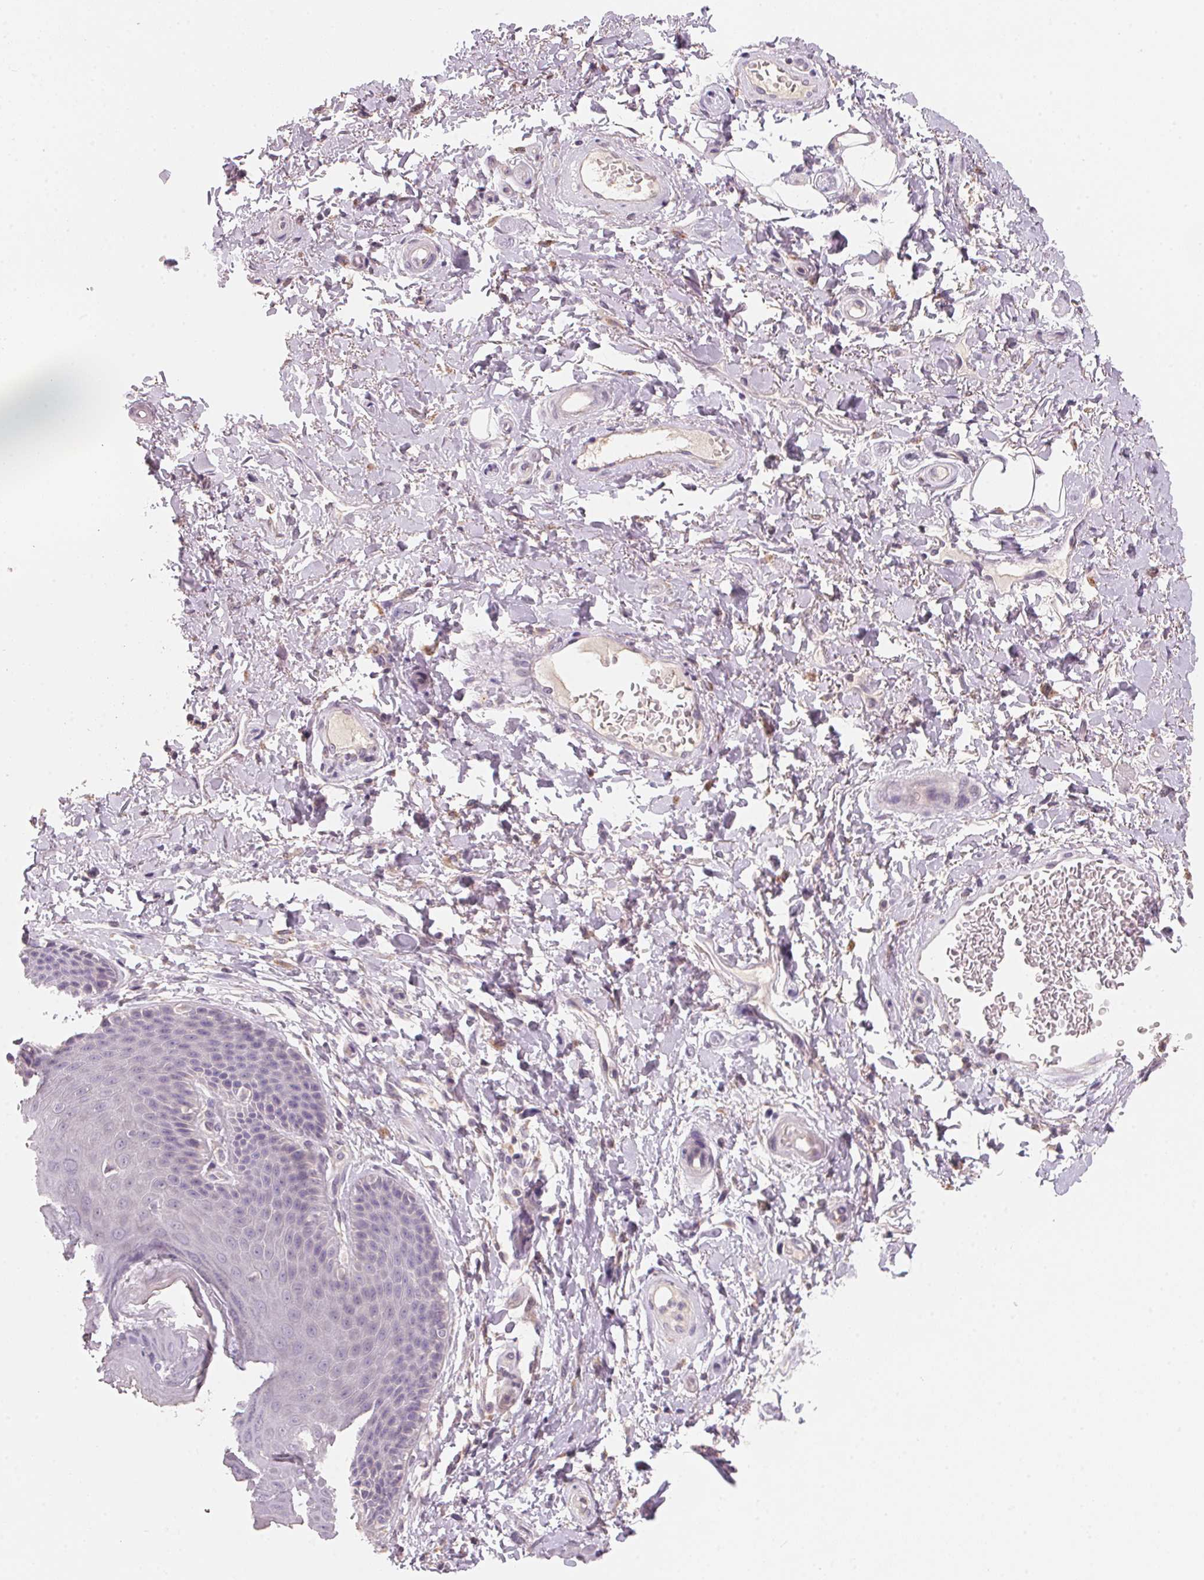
{"staining": {"intensity": "negative", "quantity": "none", "location": "none"}, "tissue": "skin", "cell_type": "Epidermal cells", "image_type": "normal", "snomed": [{"axis": "morphology", "description": "Normal tissue, NOS"}, {"axis": "topography", "description": "Anal"}, {"axis": "topography", "description": "Peripheral nerve tissue"}], "caption": "Immunohistochemical staining of unremarkable skin demonstrates no significant expression in epidermal cells. (Brightfield microscopy of DAB immunohistochemistry (IHC) at high magnification).", "gene": "TREH", "patient": {"sex": "male", "age": 51}}